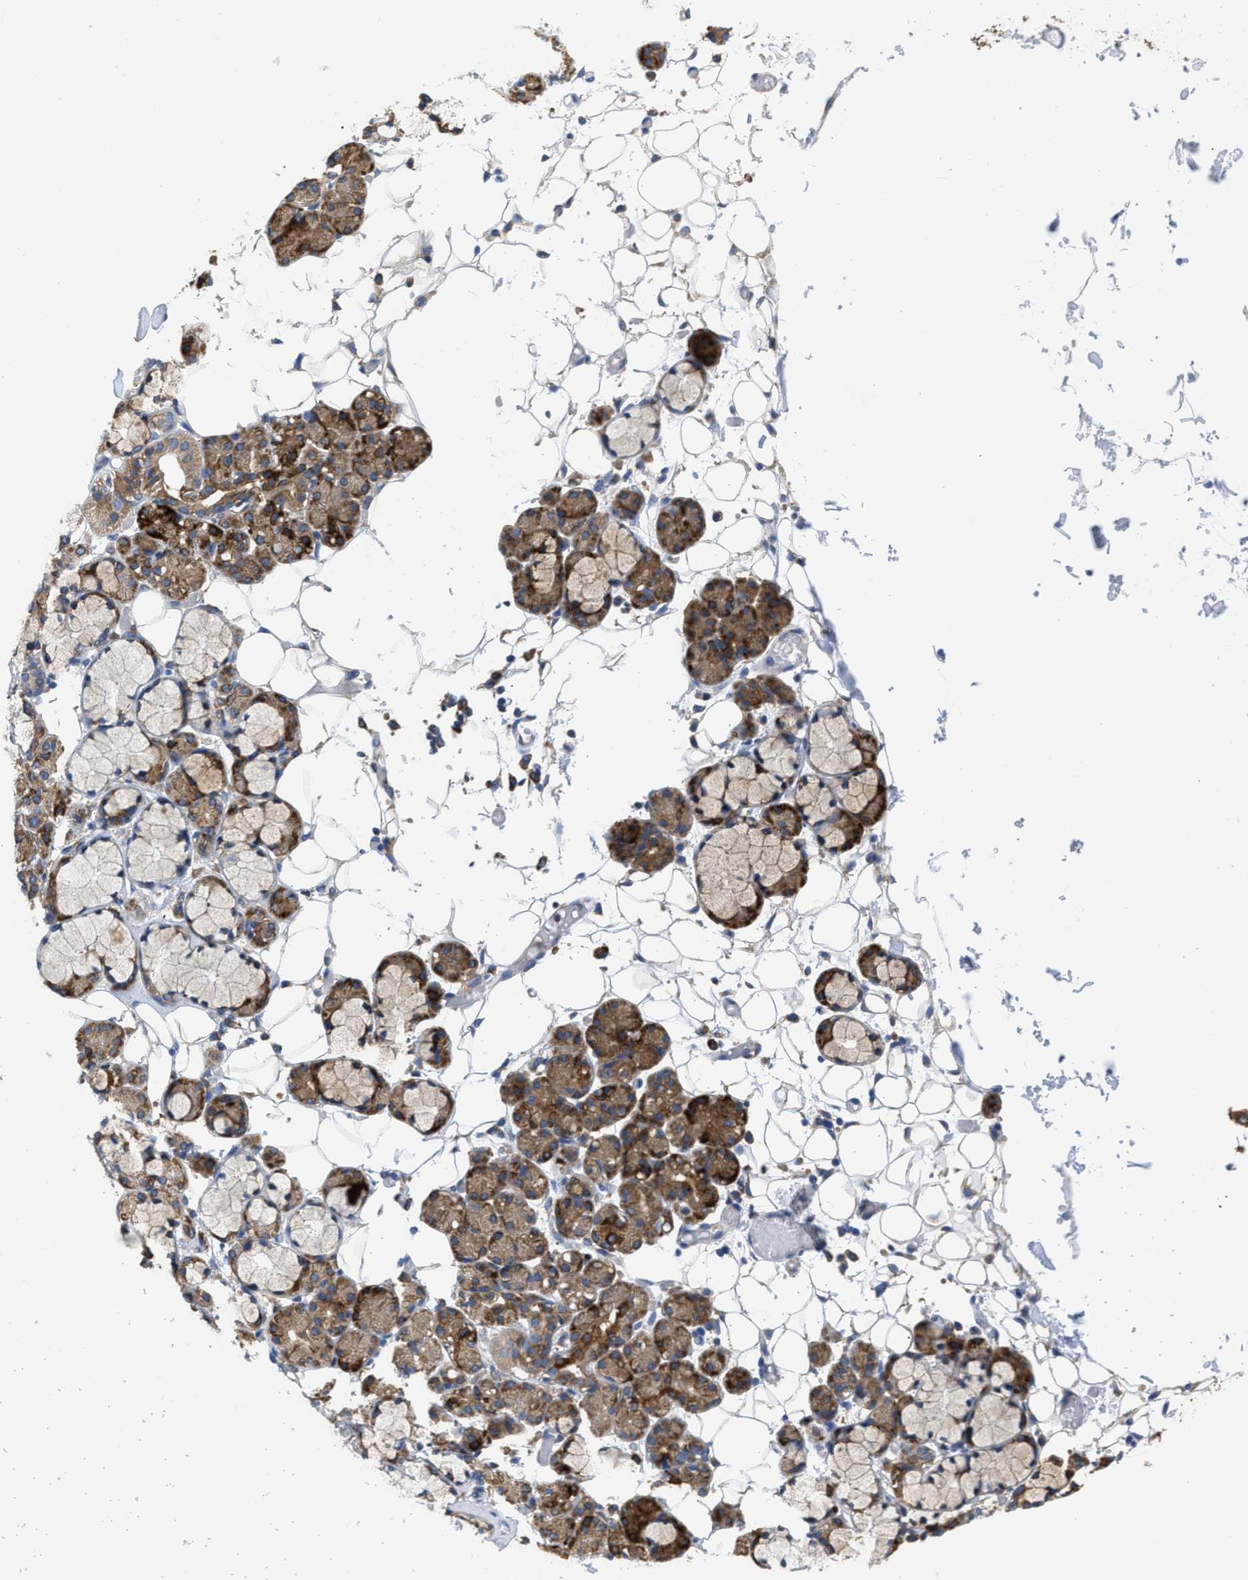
{"staining": {"intensity": "moderate", "quantity": ">75%", "location": "cytoplasmic/membranous"}, "tissue": "salivary gland", "cell_type": "Glandular cells", "image_type": "normal", "snomed": [{"axis": "morphology", "description": "Normal tissue, NOS"}, {"axis": "topography", "description": "Salivary gland"}], "caption": "Immunohistochemistry (IHC) histopathology image of benign salivary gland: salivary gland stained using IHC reveals medium levels of moderate protein expression localized specifically in the cytoplasmic/membranous of glandular cells, appearing as a cytoplasmic/membranous brown color.", "gene": "AK2", "patient": {"sex": "male", "age": 63}}